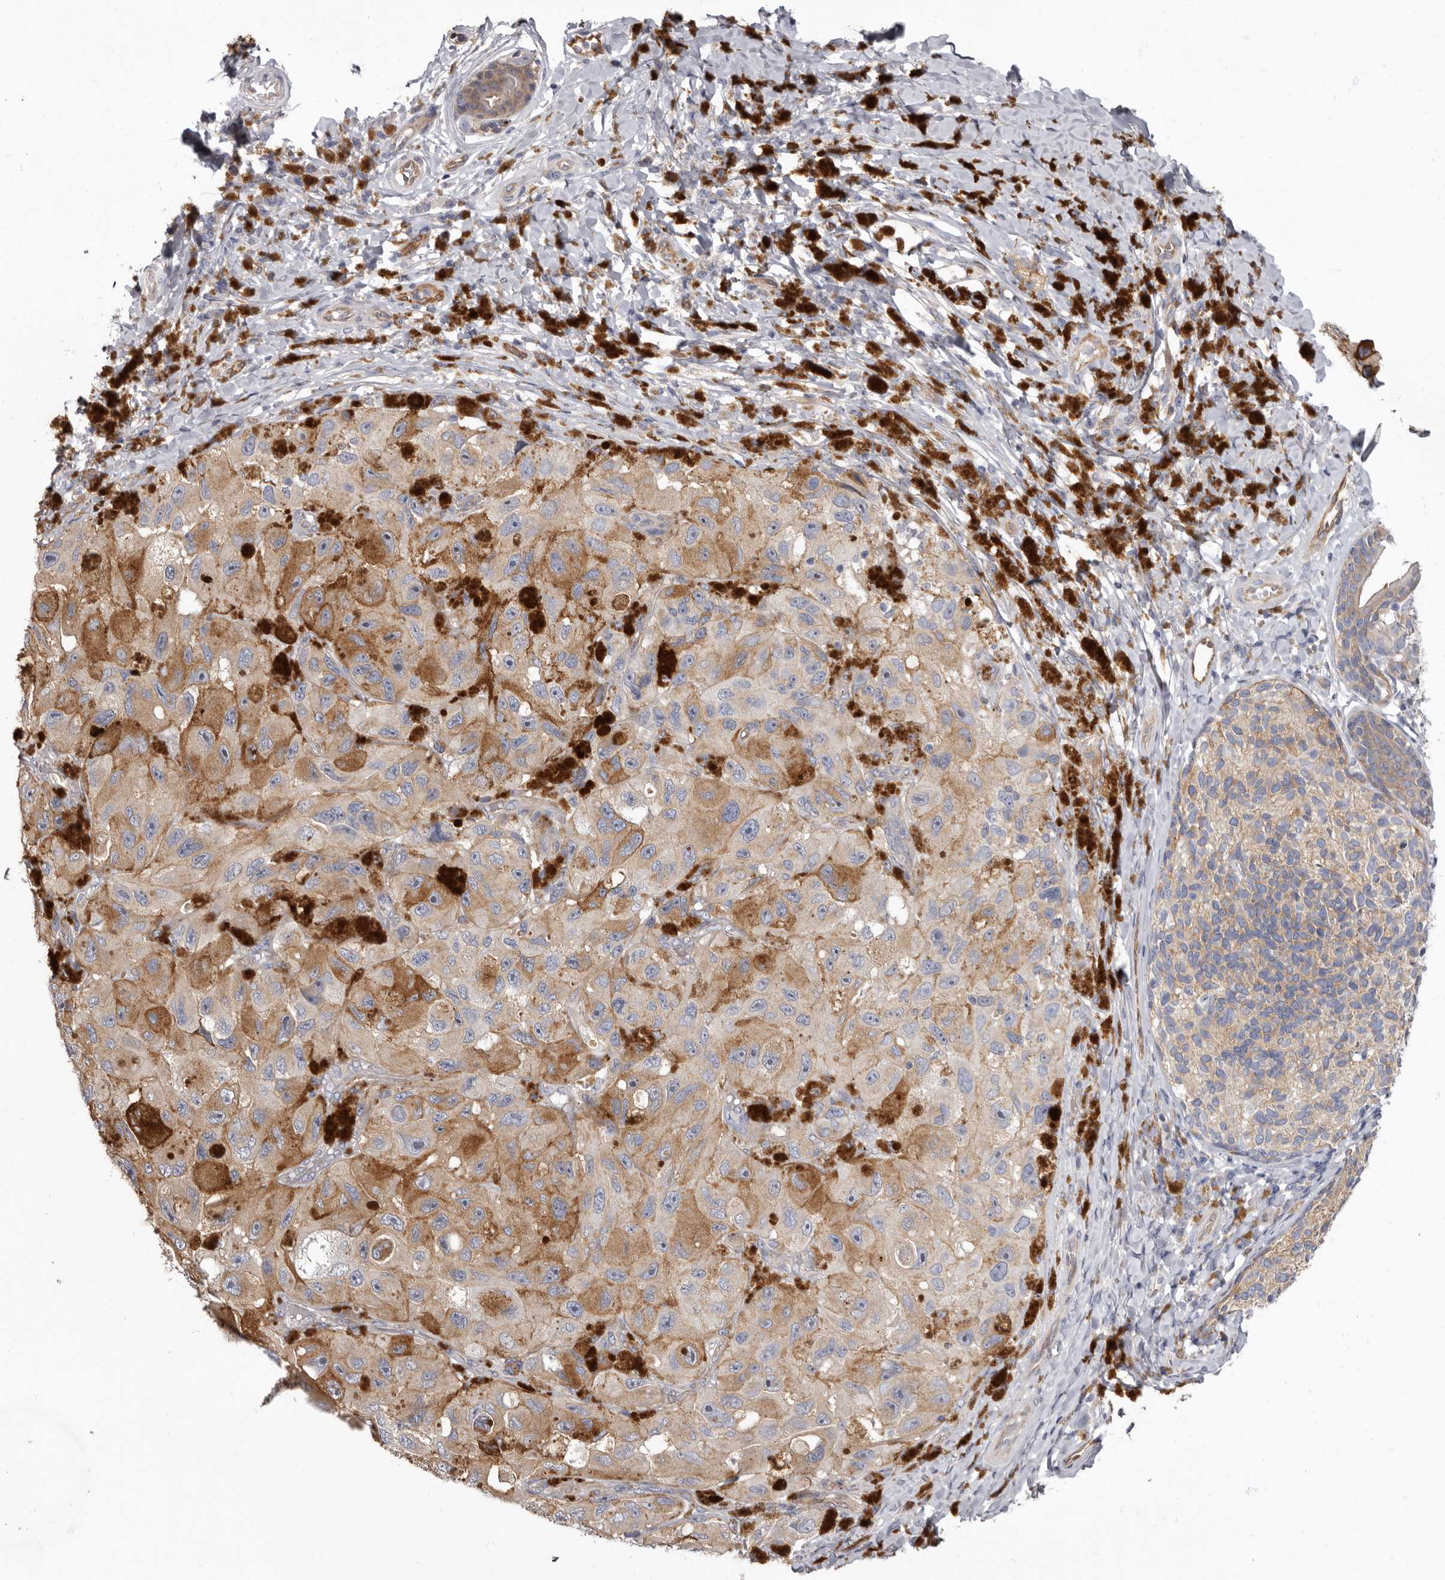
{"staining": {"intensity": "moderate", "quantity": ">75%", "location": "cytoplasmic/membranous"}, "tissue": "melanoma", "cell_type": "Tumor cells", "image_type": "cancer", "snomed": [{"axis": "morphology", "description": "Malignant melanoma, NOS"}, {"axis": "topography", "description": "Skin"}], "caption": "Malignant melanoma was stained to show a protein in brown. There is medium levels of moderate cytoplasmic/membranous positivity in approximately >75% of tumor cells. The protein is stained brown, and the nuclei are stained in blue (DAB IHC with brightfield microscopy, high magnification).", "gene": "FMO2", "patient": {"sex": "female", "age": 73}}